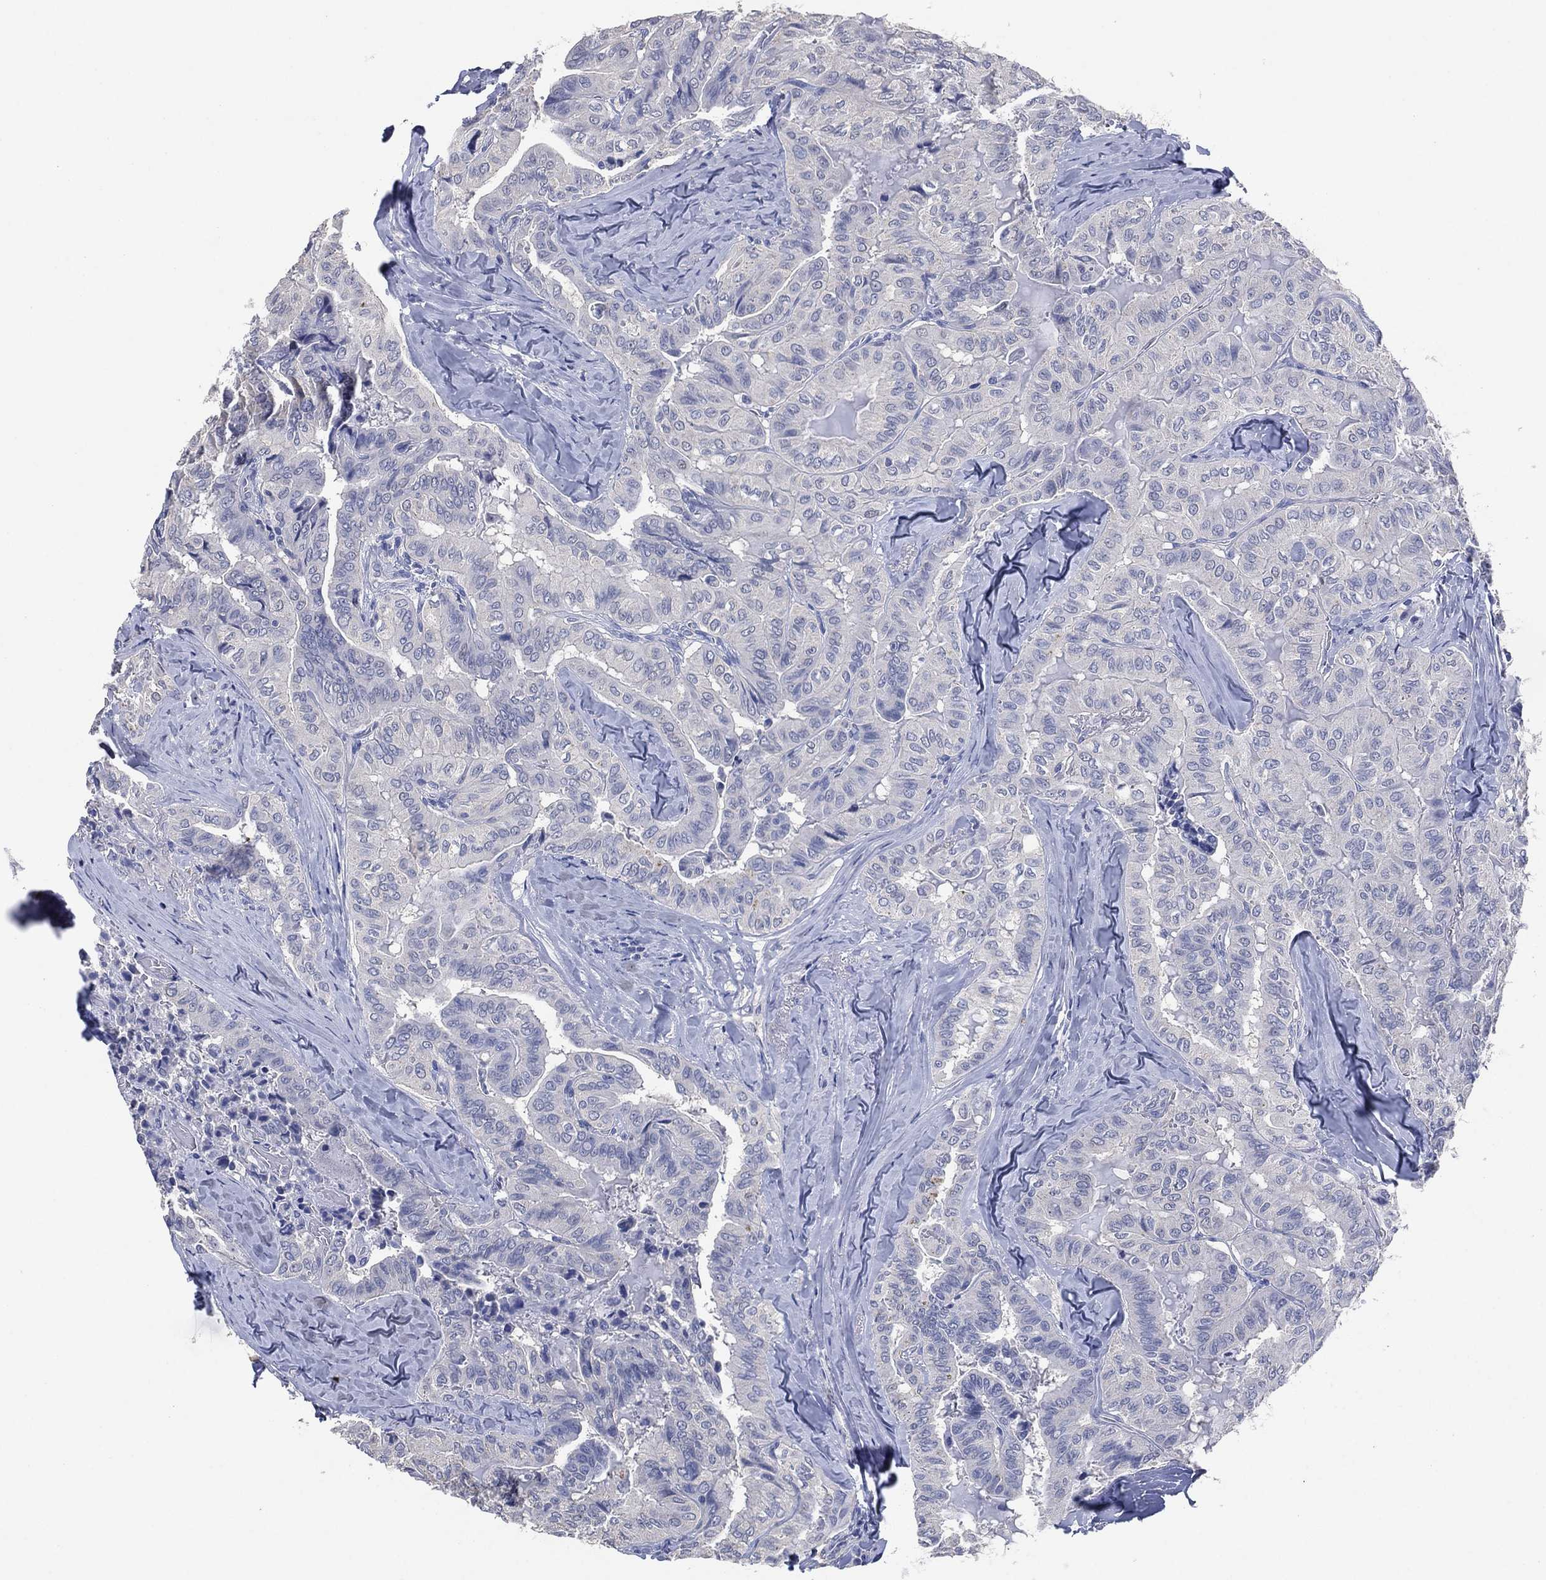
{"staining": {"intensity": "negative", "quantity": "none", "location": "none"}, "tissue": "thyroid cancer", "cell_type": "Tumor cells", "image_type": "cancer", "snomed": [{"axis": "morphology", "description": "Papillary adenocarcinoma, NOS"}, {"axis": "topography", "description": "Thyroid gland"}], "caption": "Immunohistochemistry image of thyroid cancer stained for a protein (brown), which reveals no staining in tumor cells.", "gene": "FSCN2", "patient": {"sex": "female", "age": 68}}